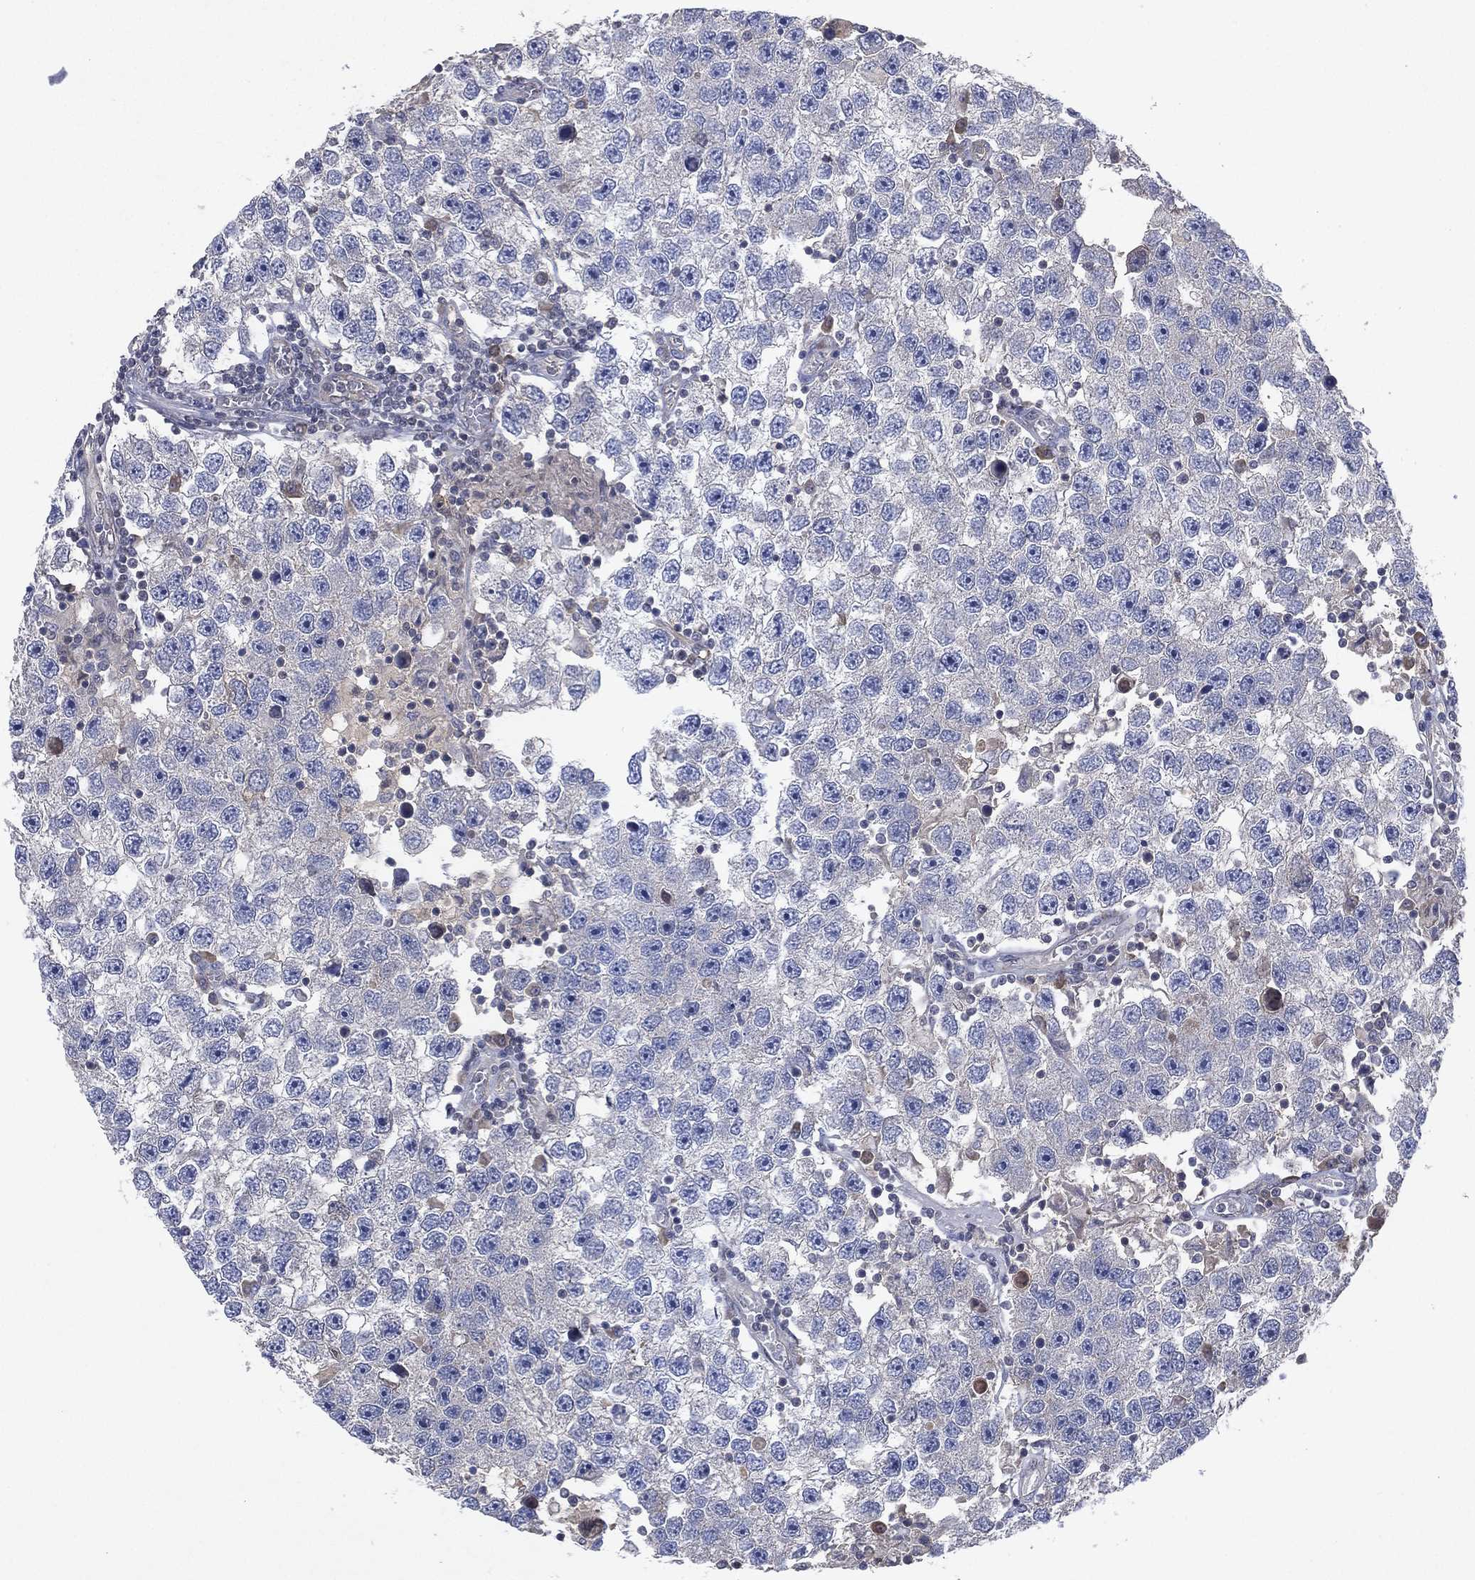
{"staining": {"intensity": "negative", "quantity": "none", "location": "none"}, "tissue": "testis cancer", "cell_type": "Tumor cells", "image_type": "cancer", "snomed": [{"axis": "morphology", "description": "Seminoma, NOS"}, {"axis": "topography", "description": "Testis"}], "caption": "Protein analysis of testis cancer (seminoma) displays no significant expression in tumor cells.", "gene": "FLI1", "patient": {"sex": "male", "age": 26}}